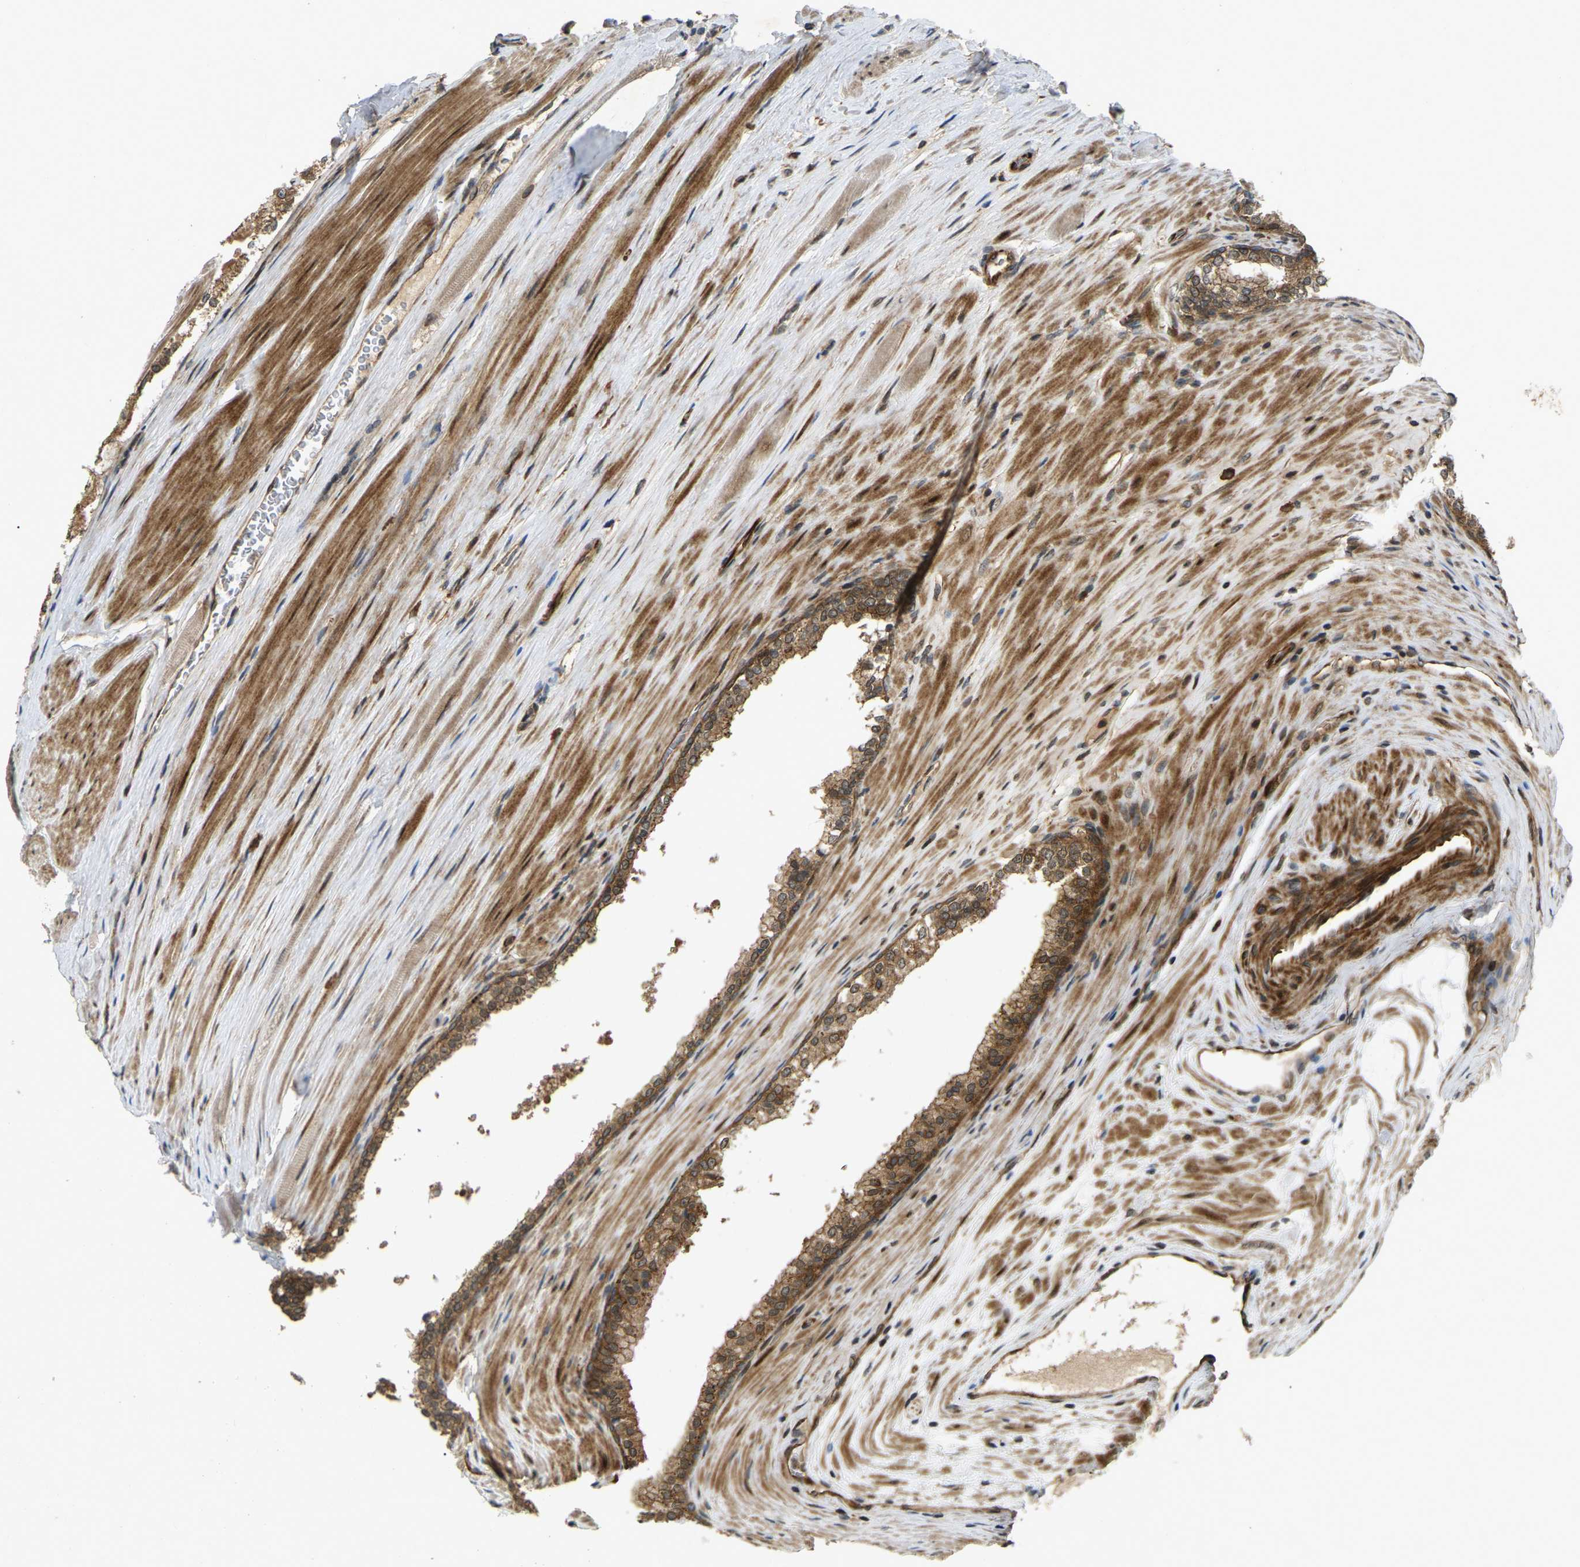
{"staining": {"intensity": "moderate", "quantity": ">75%", "location": "cytoplasmic/membranous,nuclear"}, "tissue": "prostate cancer", "cell_type": "Tumor cells", "image_type": "cancer", "snomed": [{"axis": "morphology", "description": "Adenocarcinoma, Low grade"}, {"axis": "topography", "description": "Prostate"}], "caption": "Prostate low-grade adenocarcinoma stained with a brown dye exhibits moderate cytoplasmic/membranous and nuclear positive expression in approximately >75% of tumor cells.", "gene": "KIAA1549", "patient": {"sex": "male", "age": 70}}